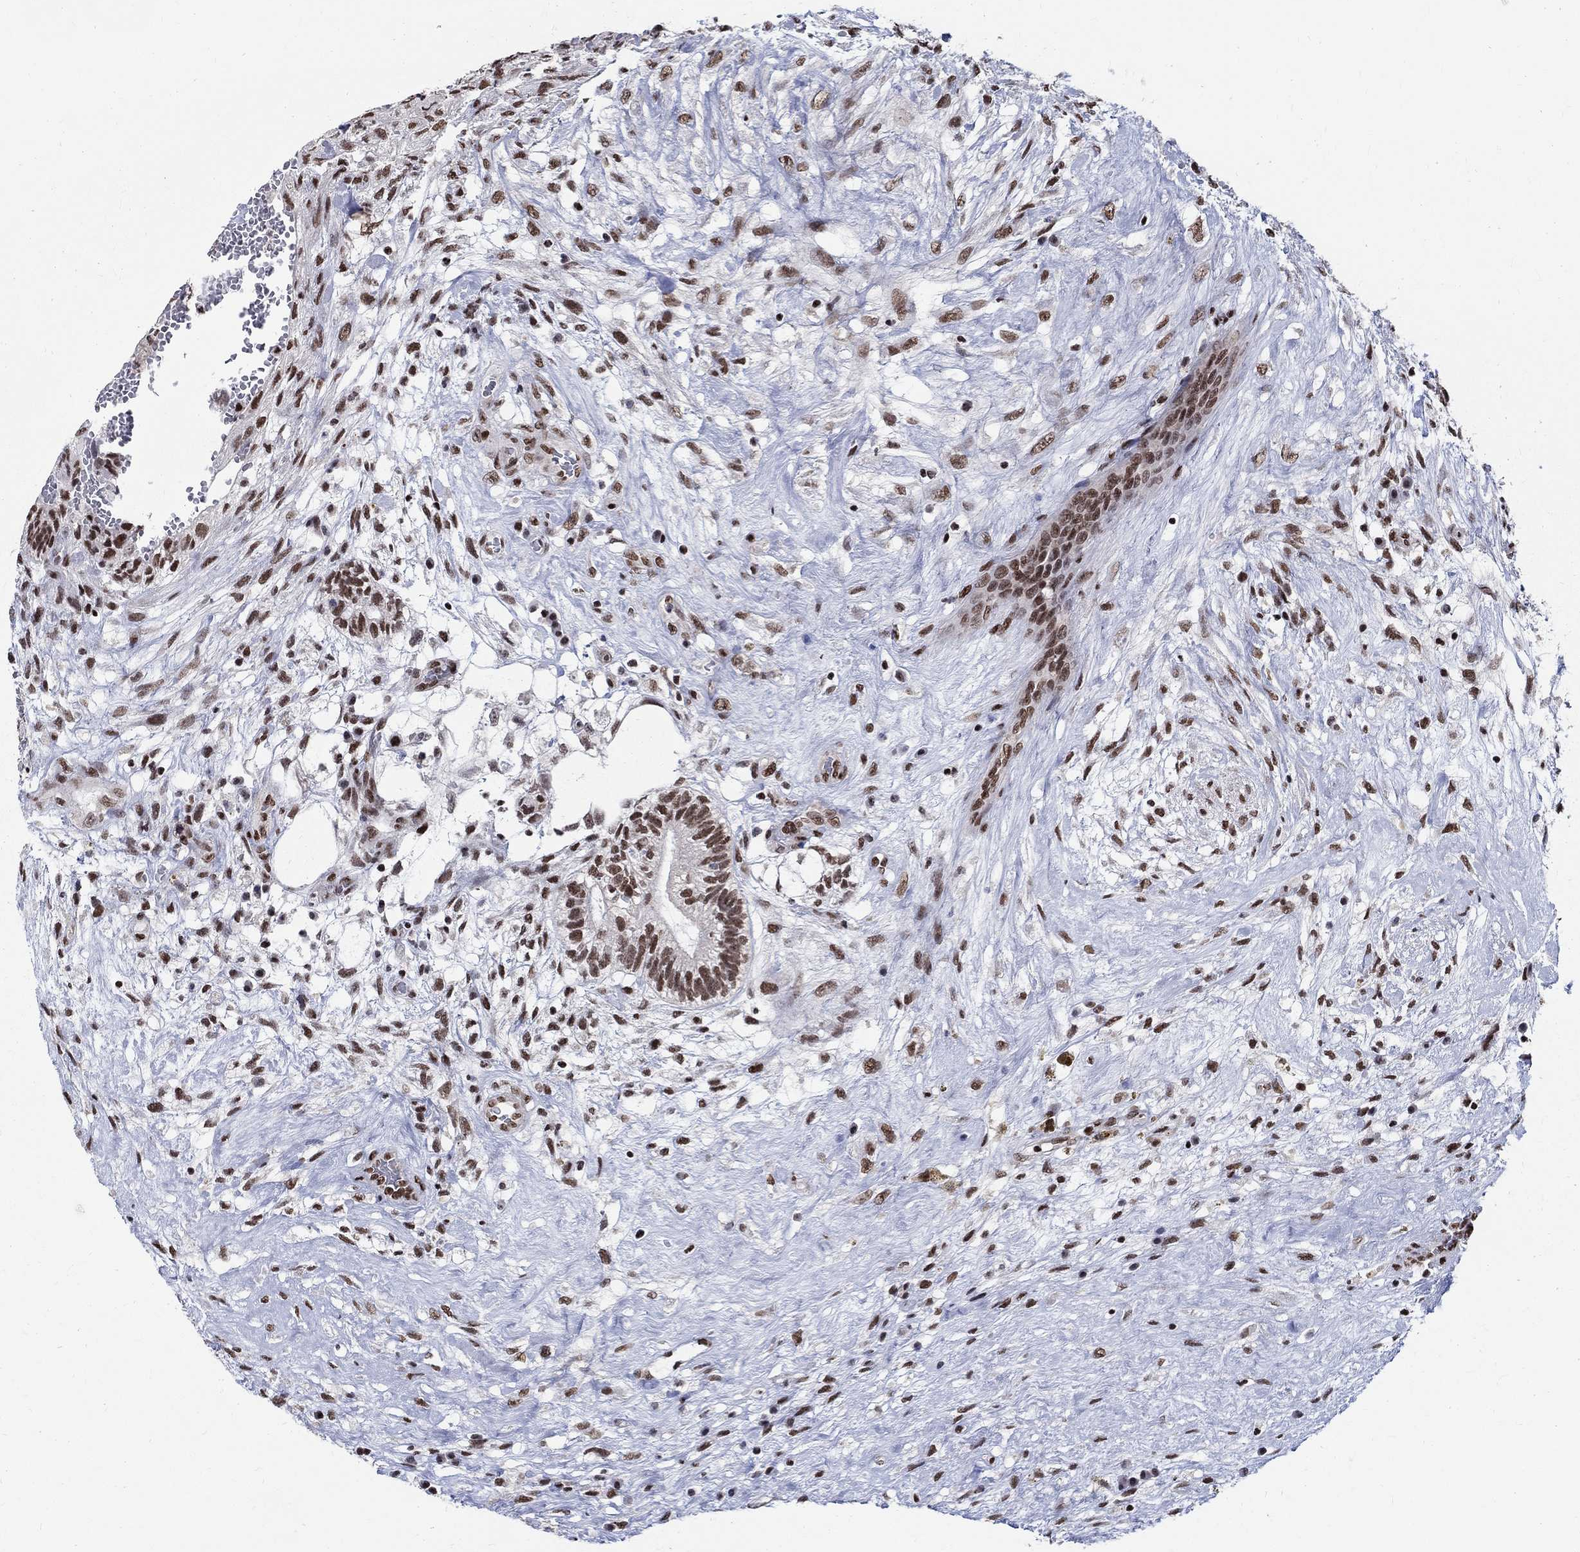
{"staining": {"intensity": "moderate", "quantity": "25%-75%", "location": "nuclear"}, "tissue": "testis cancer", "cell_type": "Tumor cells", "image_type": "cancer", "snomed": [{"axis": "morphology", "description": "Normal tissue, NOS"}, {"axis": "morphology", "description": "Carcinoma, Embryonal, NOS"}, {"axis": "topography", "description": "Testis"}, {"axis": "topography", "description": "Epididymis"}], "caption": "An image of testis cancer stained for a protein demonstrates moderate nuclear brown staining in tumor cells.", "gene": "FBXO16", "patient": {"sex": "male", "age": 32}}